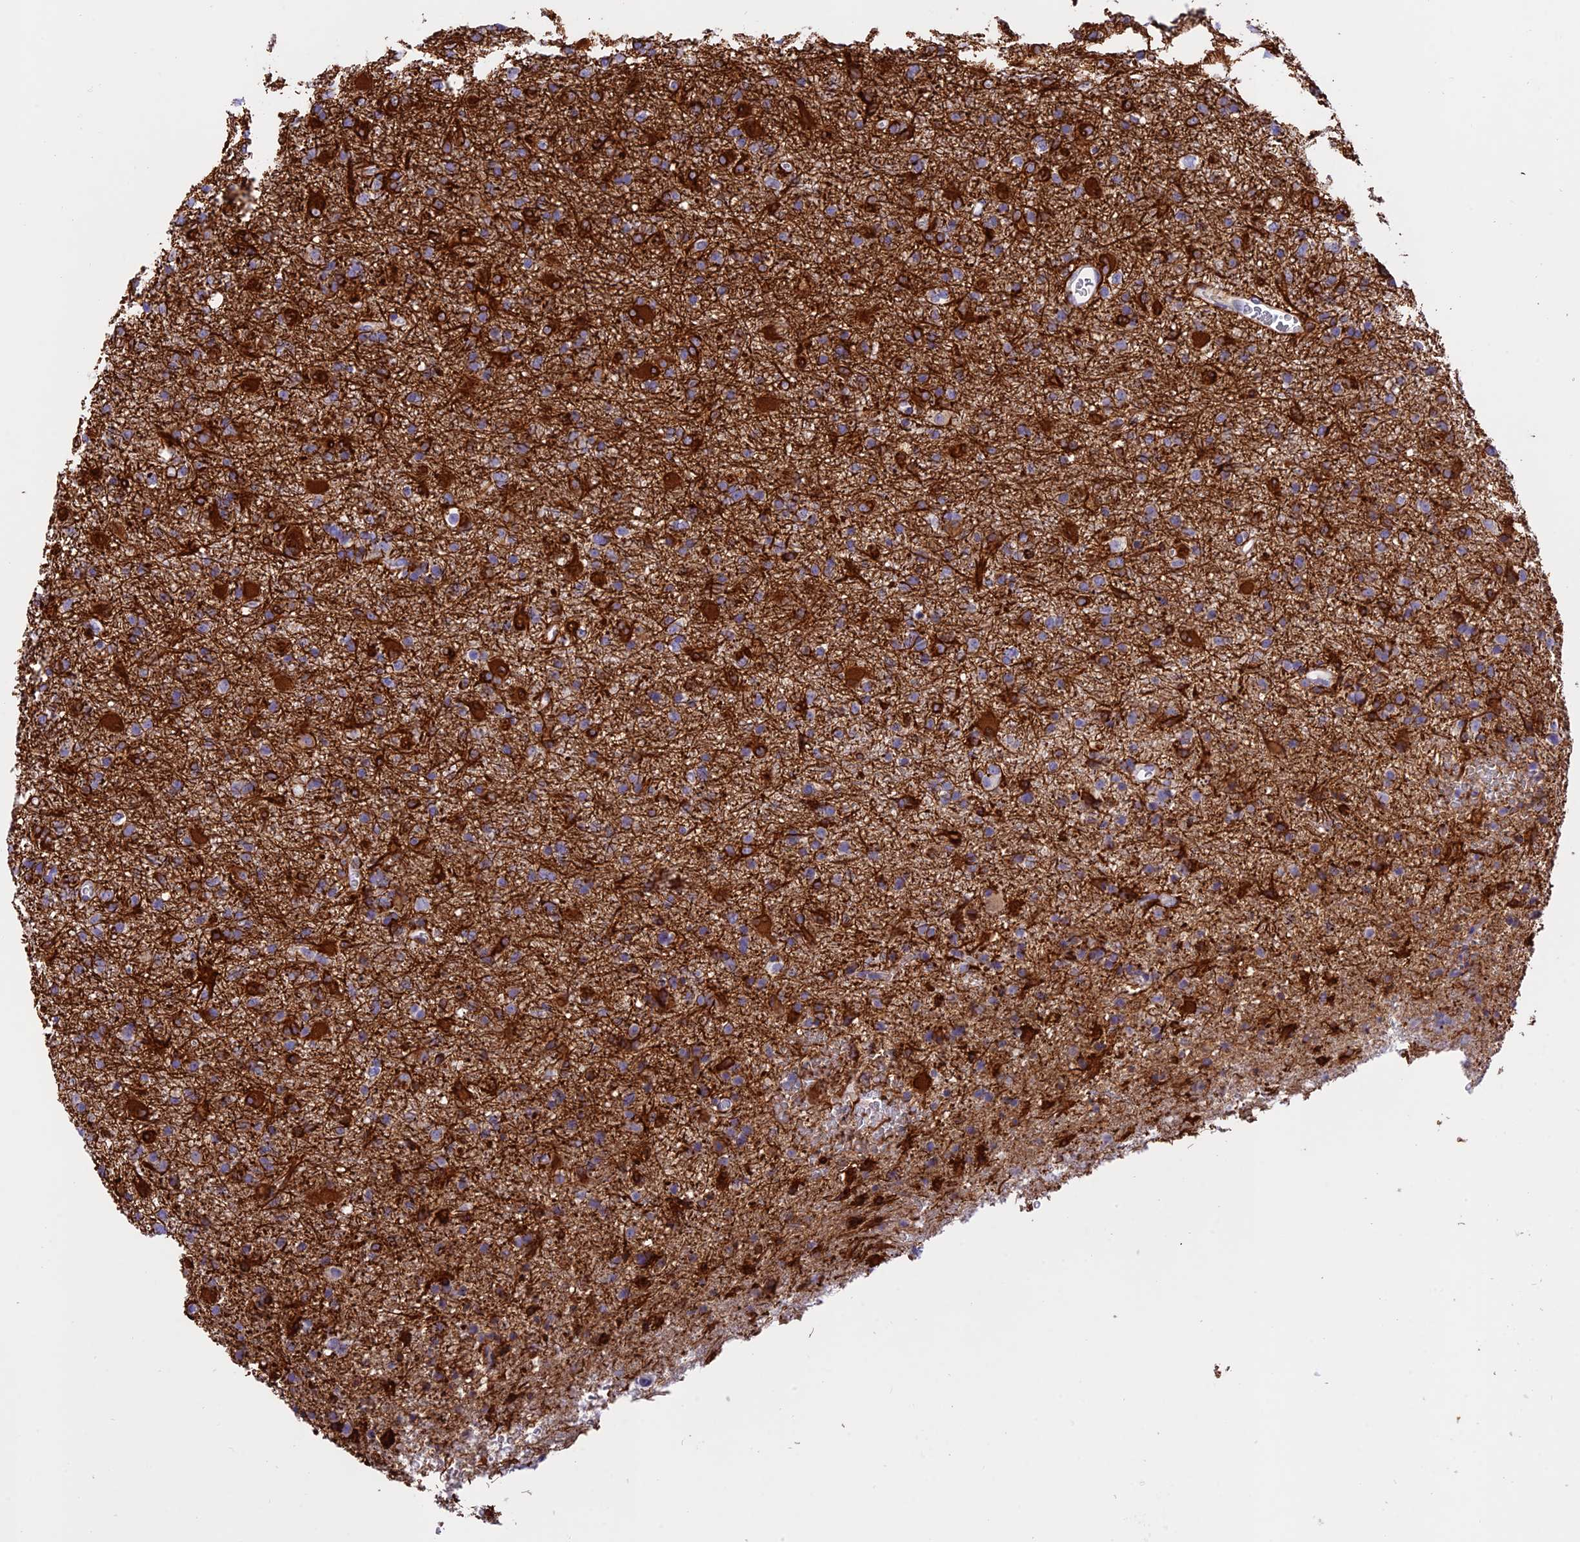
{"staining": {"intensity": "negative", "quantity": "none", "location": "none"}, "tissue": "glioma", "cell_type": "Tumor cells", "image_type": "cancer", "snomed": [{"axis": "morphology", "description": "Glioma, malignant, Low grade"}, {"axis": "topography", "description": "Brain"}], "caption": "This is an immunohistochemistry photomicrograph of human glioma. There is no positivity in tumor cells.", "gene": "C17orf67", "patient": {"sex": "male", "age": 65}}